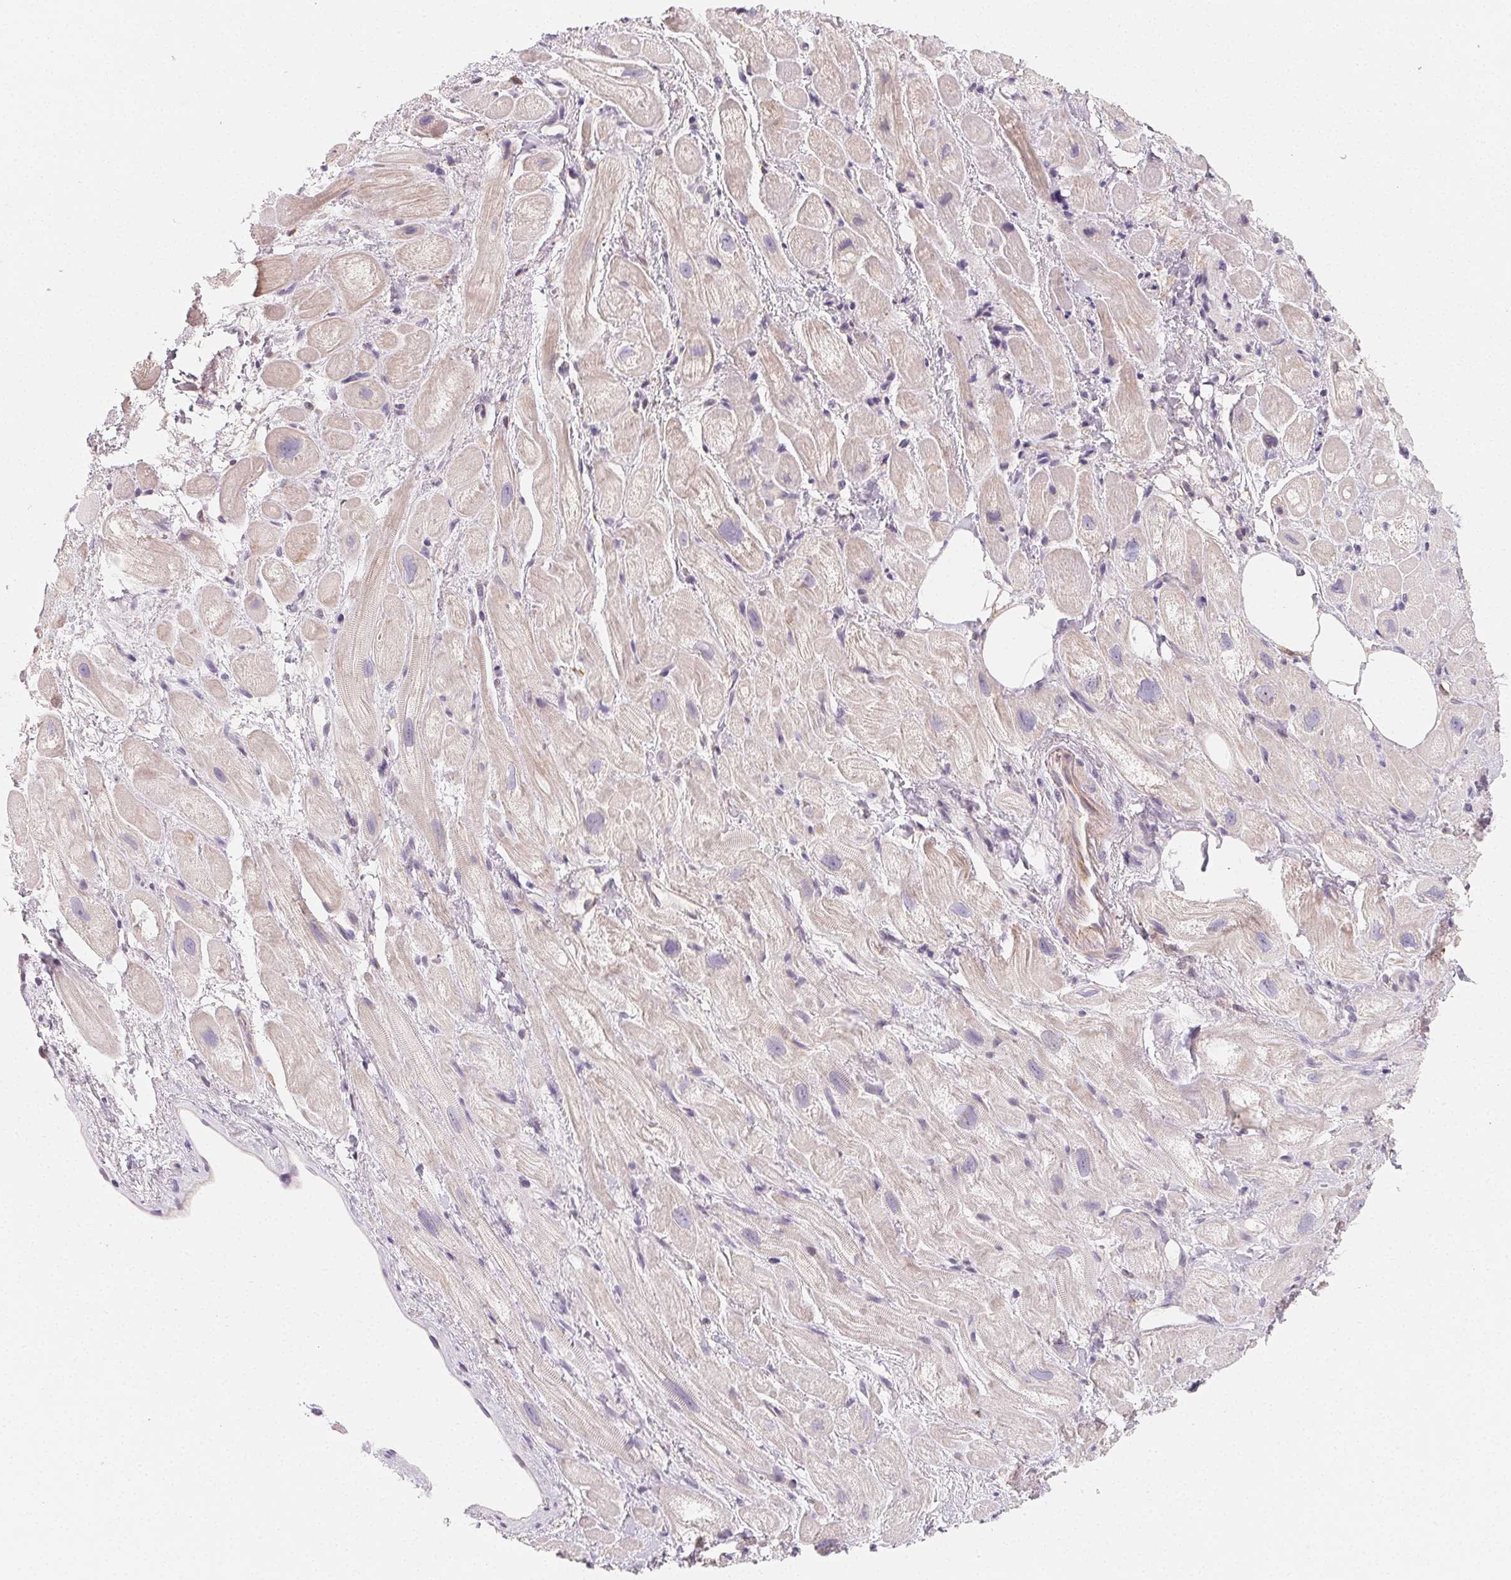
{"staining": {"intensity": "weak", "quantity": "25%-75%", "location": "cytoplasmic/membranous"}, "tissue": "heart muscle", "cell_type": "Cardiomyocytes", "image_type": "normal", "snomed": [{"axis": "morphology", "description": "Normal tissue, NOS"}, {"axis": "topography", "description": "Heart"}], "caption": "The histopathology image demonstrates immunohistochemical staining of benign heart muscle. There is weak cytoplasmic/membranous staining is seen in about 25%-75% of cardiomyocytes.", "gene": "LRRC23", "patient": {"sex": "female", "age": 69}}